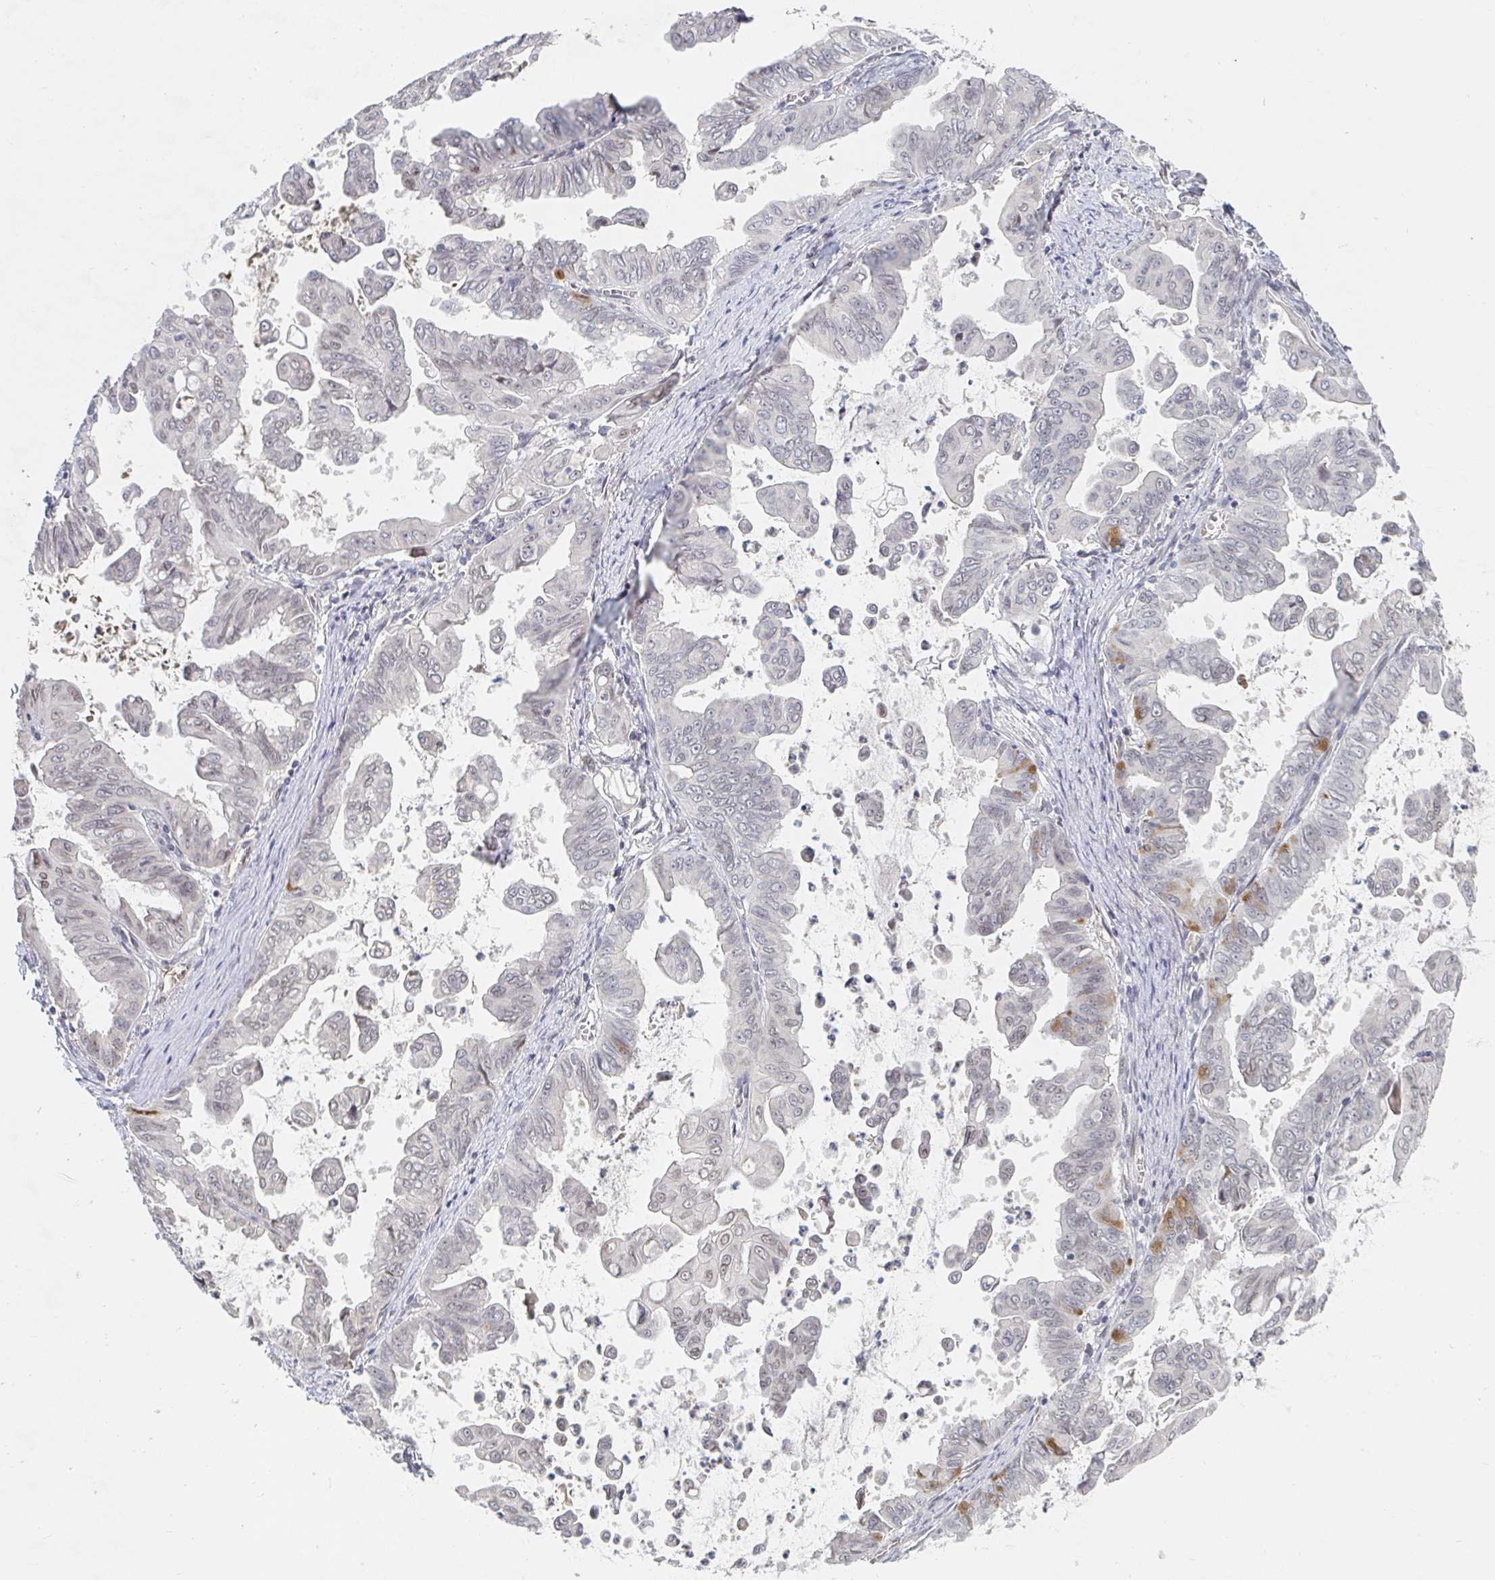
{"staining": {"intensity": "moderate", "quantity": "<25%", "location": "cytoplasmic/membranous"}, "tissue": "stomach cancer", "cell_type": "Tumor cells", "image_type": "cancer", "snomed": [{"axis": "morphology", "description": "Adenocarcinoma, NOS"}, {"axis": "topography", "description": "Stomach, upper"}], "caption": "IHC histopathology image of adenocarcinoma (stomach) stained for a protein (brown), which shows low levels of moderate cytoplasmic/membranous staining in about <25% of tumor cells.", "gene": "CHD2", "patient": {"sex": "male", "age": 80}}